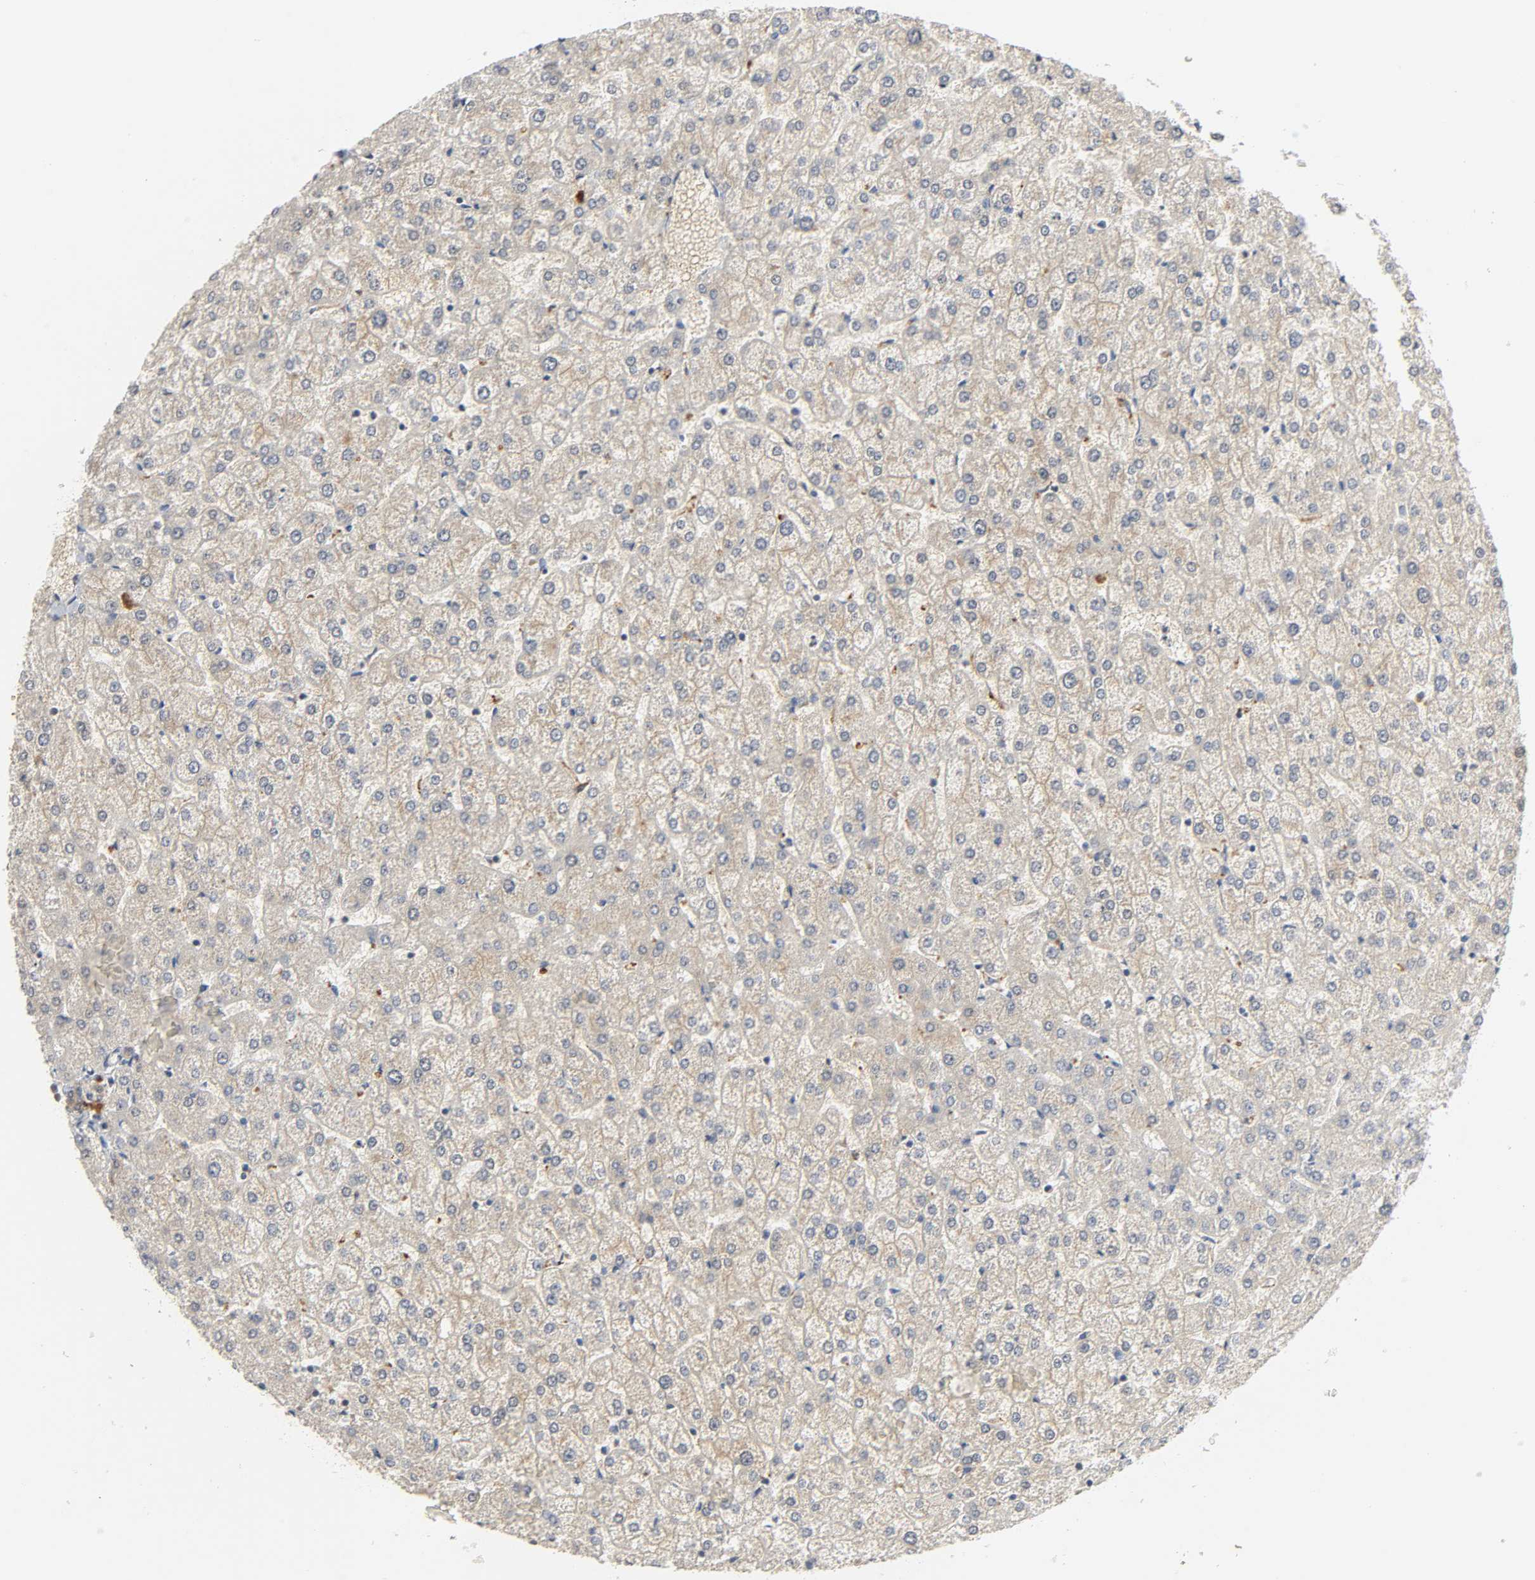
{"staining": {"intensity": "moderate", "quantity": ">75%", "location": "cytoplasmic/membranous"}, "tissue": "liver", "cell_type": "Cholangiocytes", "image_type": "normal", "snomed": [{"axis": "morphology", "description": "Normal tissue, NOS"}, {"axis": "topography", "description": "Liver"}], "caption": "Immunohistochemical staining of unremarkable human liver exhibits medium levels of moderate cytoplasmic/membranous positivity in about >75% of cholangiocytes.", "gene": "MIF", "patient": {"sex": "female", "age": 32}}